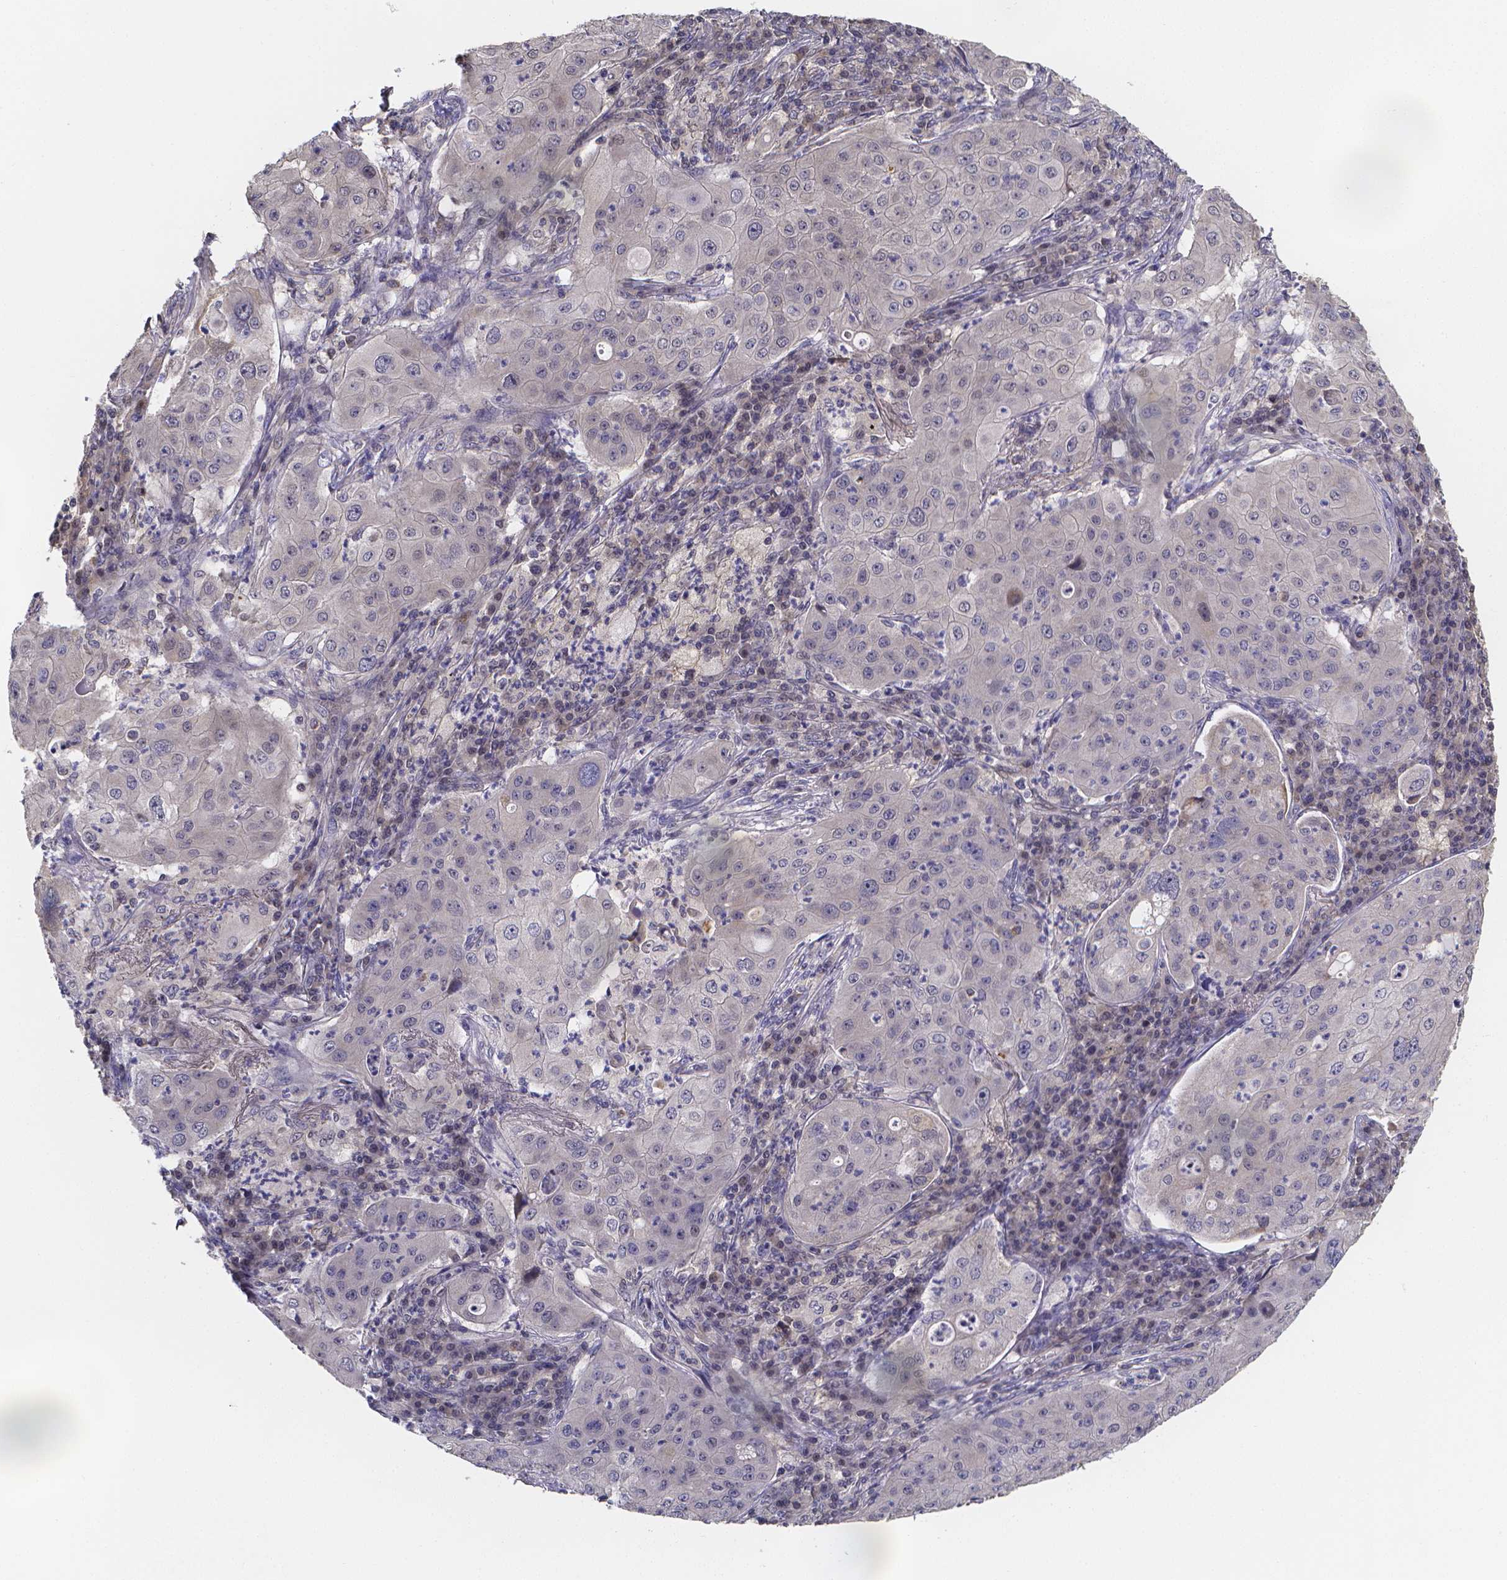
{"staining": {"intensity": "negative", "quantity": "none", "location": "none"}, "tissue": "lung cancer", "cell_type": "Tumor cells", "image_type": "cancer", "snomed": [{"axis": "morphology", "description": "Squamous cell carcinoma, NOS"}, {"axis": "topography", "description": "Lung"}], "caption": "Immunohistochemistry (IHC) histopathology image of neoplastic tissue: human lung cancer stained with DAB demonstrates no significant protein positivity in tumor cells. (DAB (3,3'-diaminobenzidine) immunohistochemistry (IHC) with hematoxylin counter stain).", "gene": "PAH", "patient": {"sex": "female", "age": 59}}